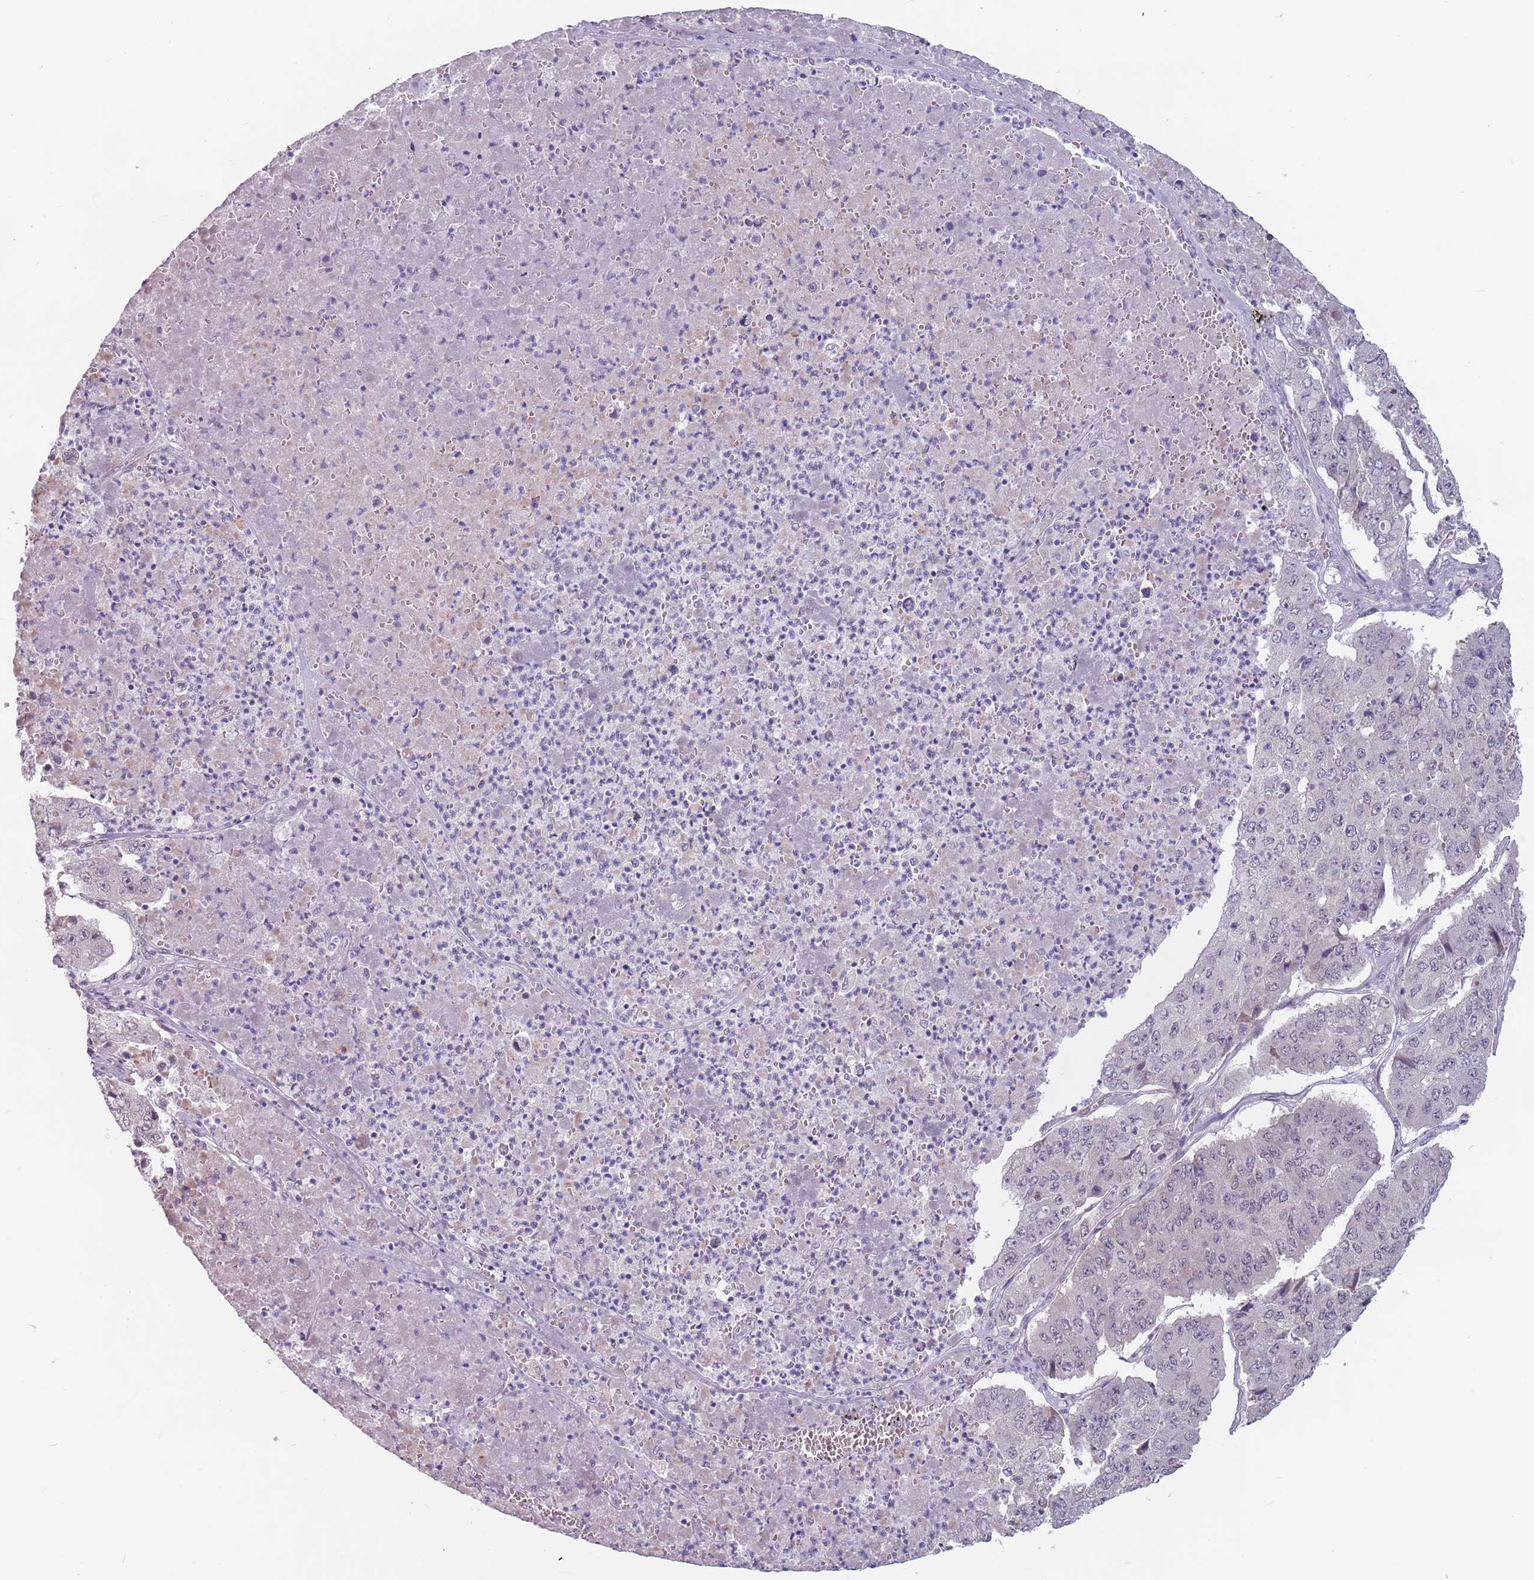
{"staining": {"intensity": "negative", "quantity": "none", "location": "none"}, "tissue": "pancreatic cancer", "cell_type": "Tumor cells", "image_type": "cancer", "snomed": [{"axis": "morphology", "description": "Adenocarcinoma, NOS"}, {"axis": "topography", "description": "Pancreas"}], "caption": "A histopathology image of human adenocarcinoma (pancreatic) is negative for staining in tumor cells.", "gene": "PTCHD1", "patient": {"sex": "male", "age": 50}}